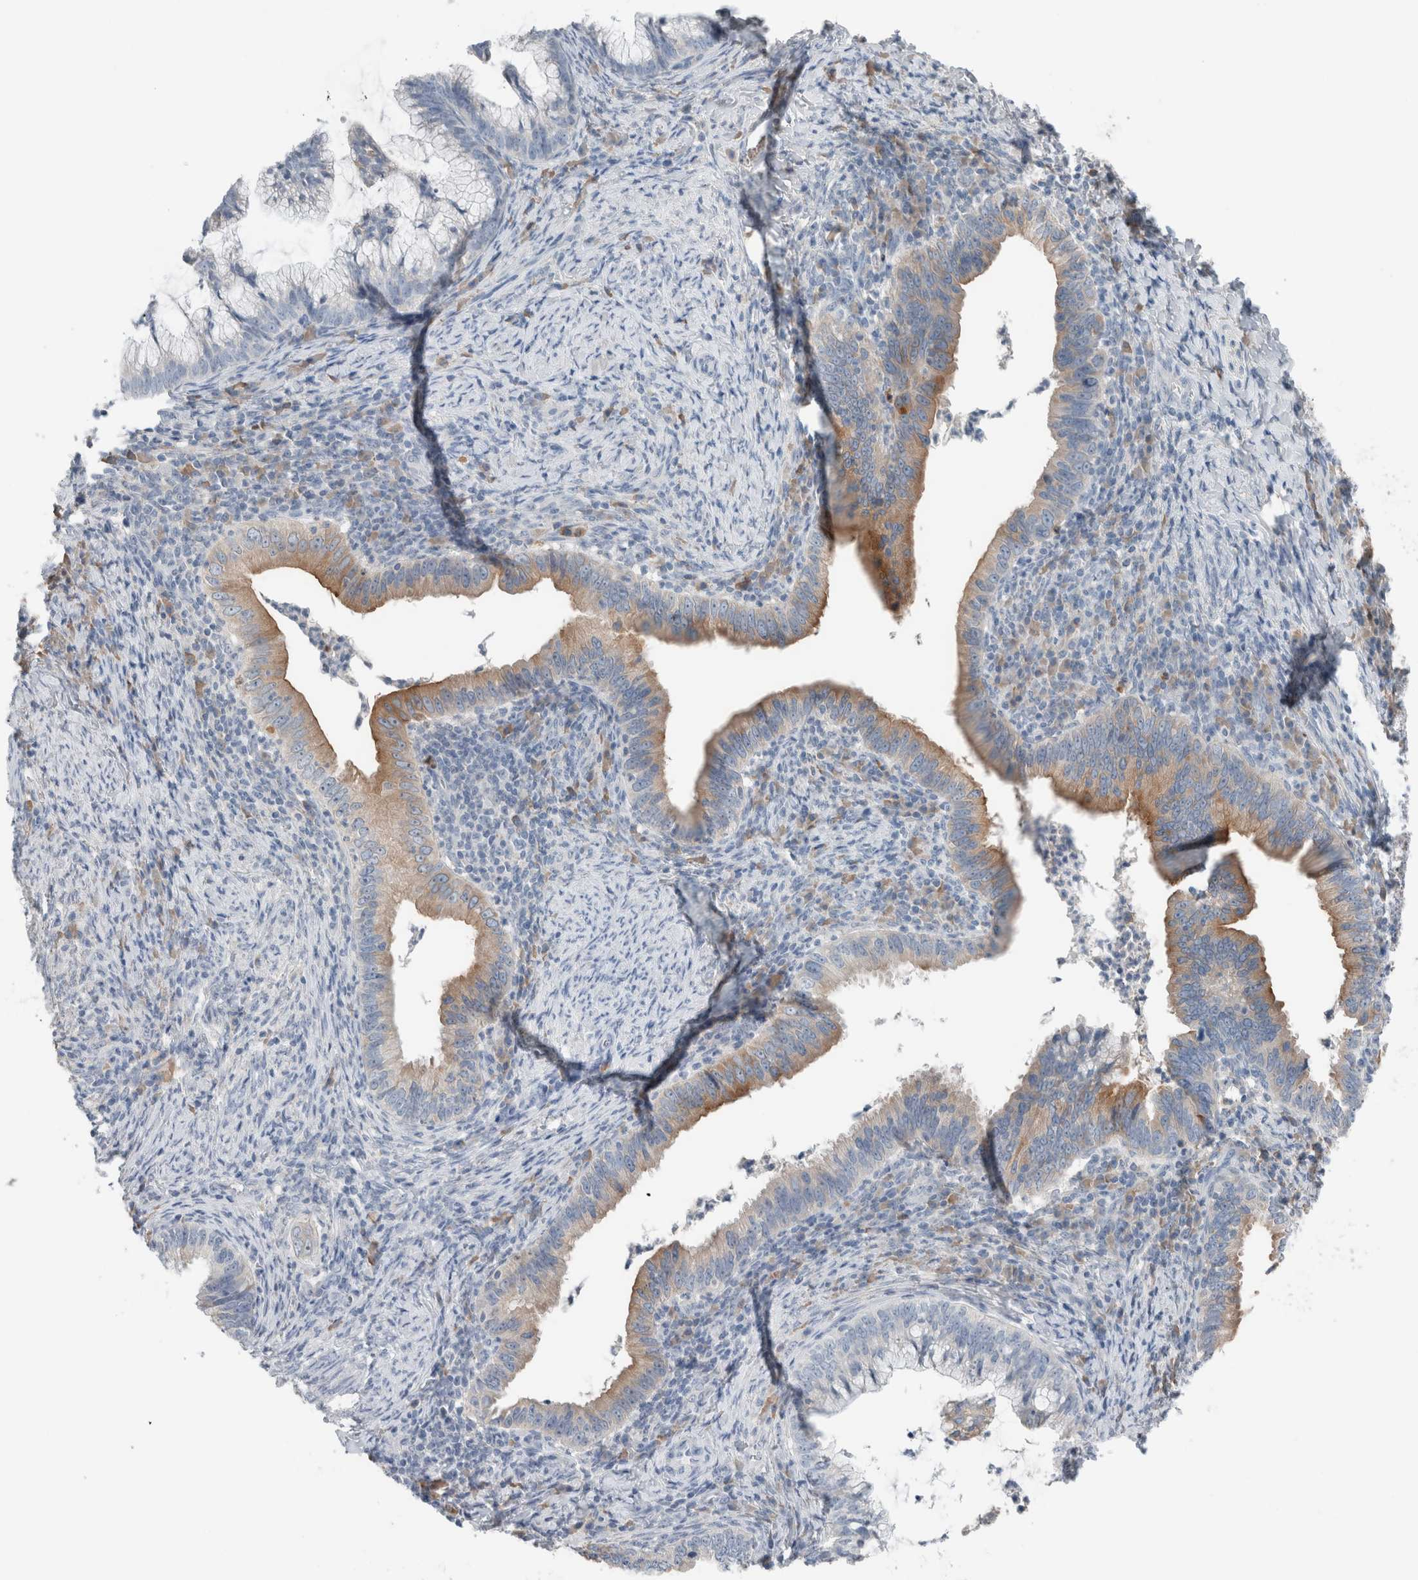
{"staining": {"intensity": "moderate", "quantity": "<25%", "location": "cytoplasmic/membranous"}, "tissue": "cervical cancer", "cell_type": "Tumor cells", "image_type": "cancer", "snomed": [{"axis": "morphology", "description": "Adenocarcinoma, NOS"}, {"axis": "topography", "description": "Cervix"}], "caption": "Protein staining demonstrates moderate cytoplasmic/membranous staining in approximately <25% of tumor cells in cervical cancer (adenocarcinoma). Nuclei are stained in blue.", "gene": "DUOX1", "patient": {"sex": "female", "age": 36}}